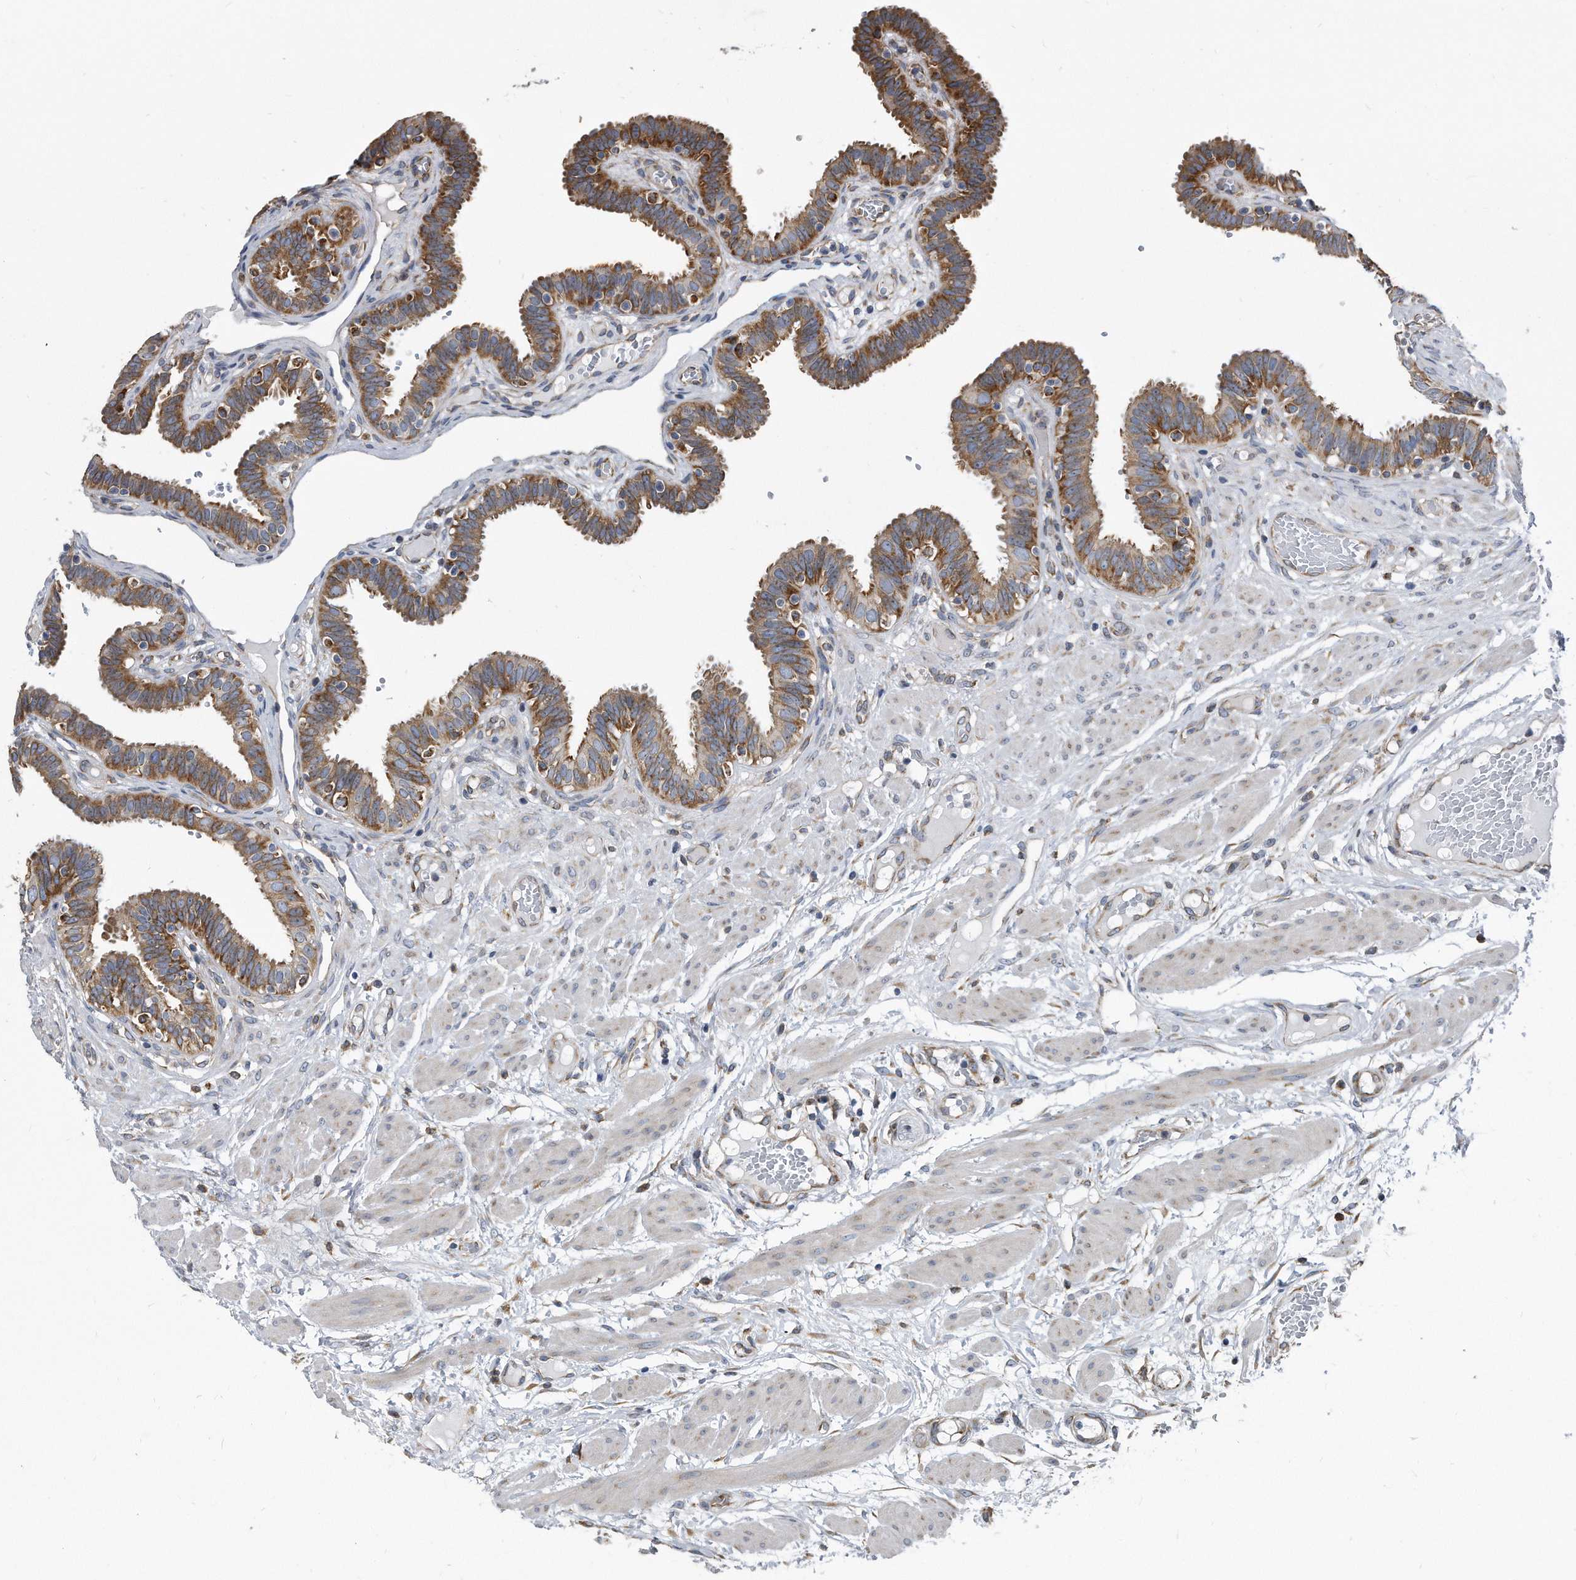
{"staining": {"intensity": "moderate", "quantity": ">75%", "location": "cytoplasmic/membranous"}, "tissue": "fallopian tube", "cell_type": "Glandular cells", "image_type": "normal", "snomed": [{"axis": "morphology", "description": "Normal tissue, NOS"}, {"axis": "topography", "description": "Fallopian tube"}, {"axis": "topography", "description": "Placenta"}], "caption": "Approximately >75% of glandular cells in unremarkable fallopian tube reveal moderate cytoplasmic/membranous protein expression as visualized by brown immunohistochemical staining.", "gene": "CCDC47", "patient": {"sex": "female", "age": 32}}